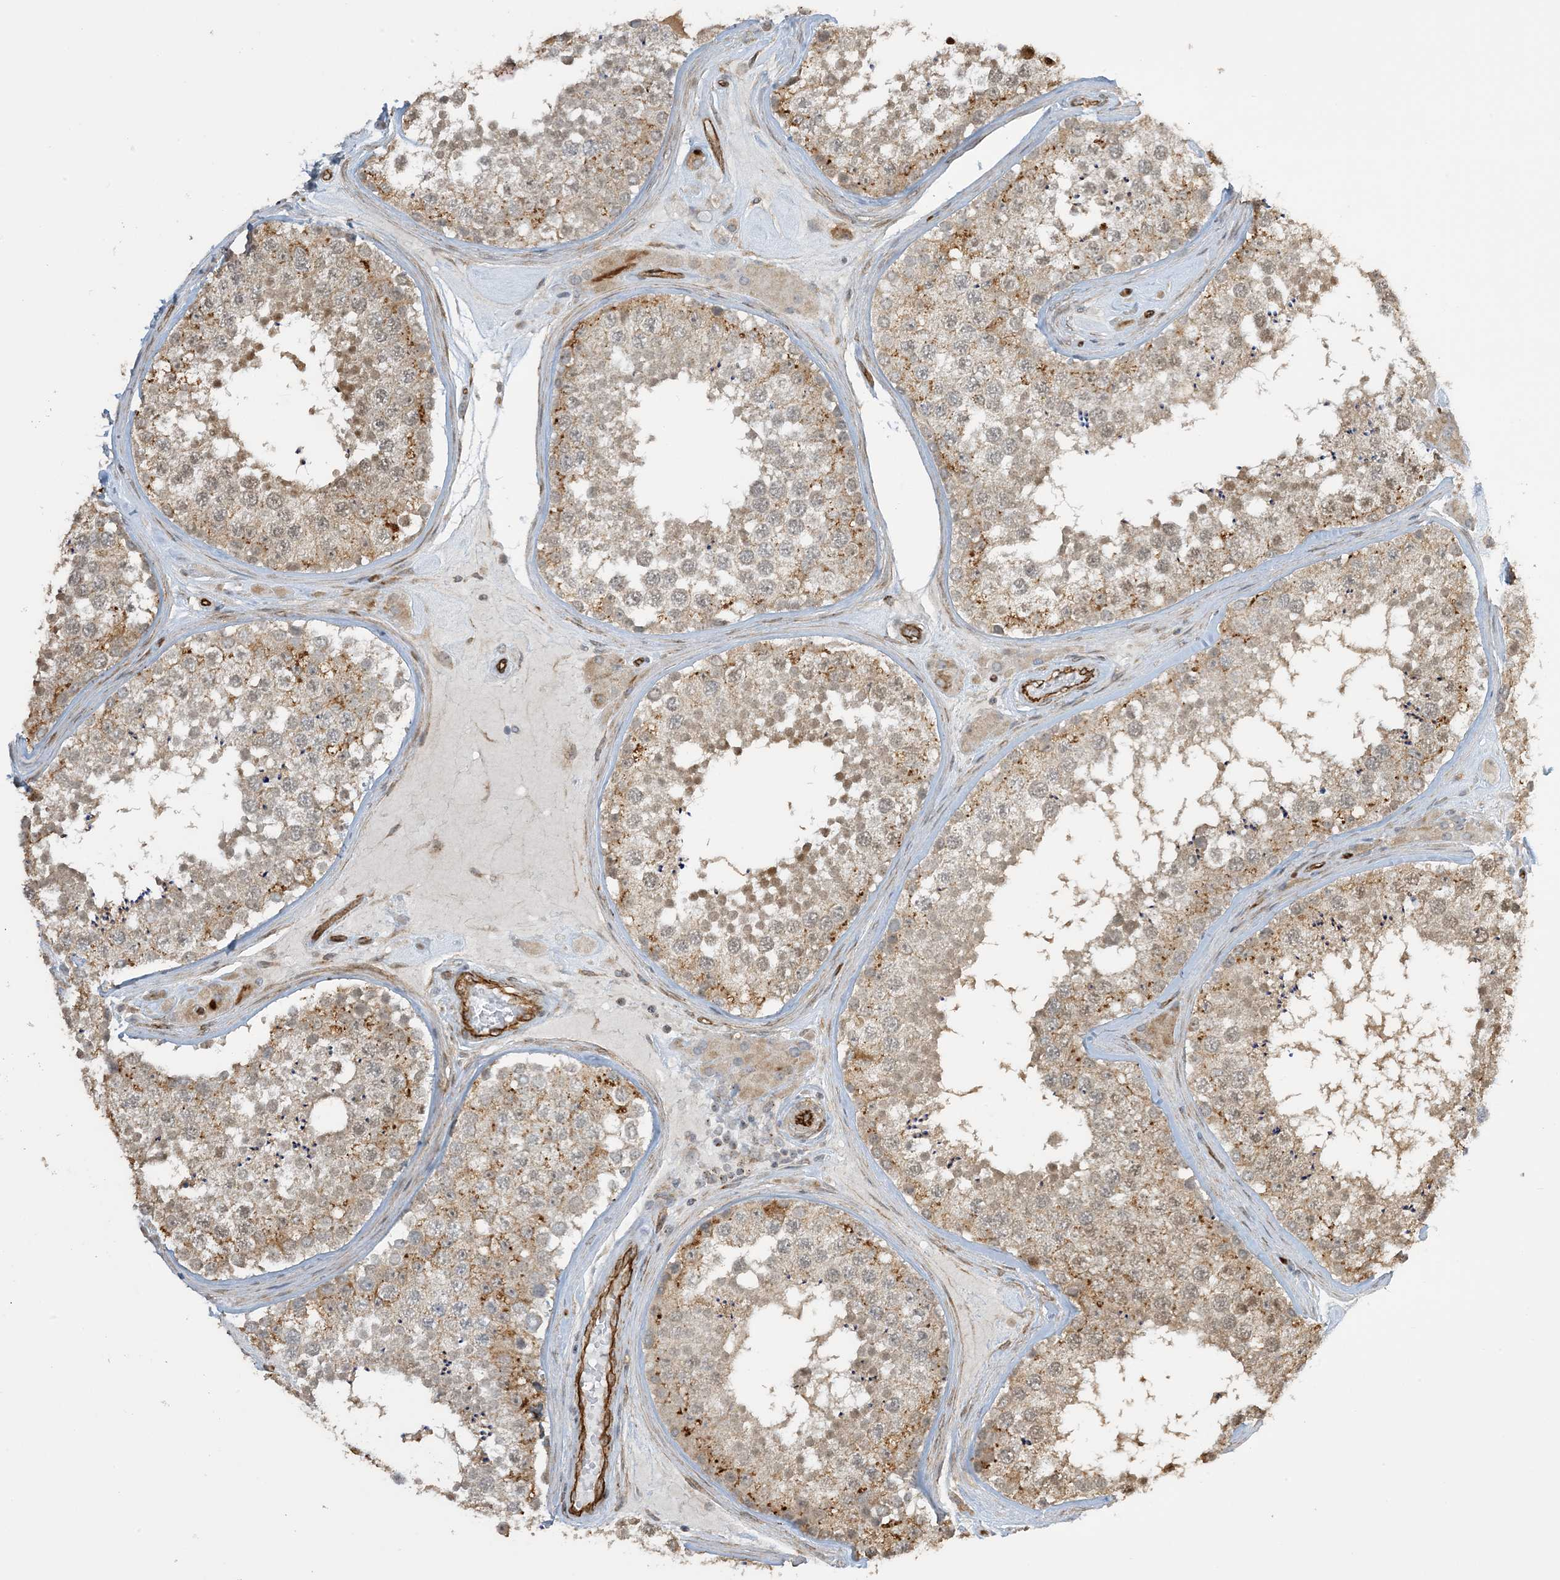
{"staining": {"intensity": "moderate", "quantity": ">75%", "location": "cytoplasmic/membranous"}, "tissue": "testis", "cell_type": "Cells in seminiferous ducts", "image_type": "normal", "snomed": [{"axis": "morphology", "description": "Normal tissue, NOS"}, {"axis": "topography", "description": "Testis"}], "caption": "This is a photomicrograph of immunohistochemistry (IHC) staining of normal testis, which shows moderate expression in the cytoplasmic/membranous of cells in seminiferous ducts.", "gene": "AGA", "patient": {"sex": "male", "age": 46}}